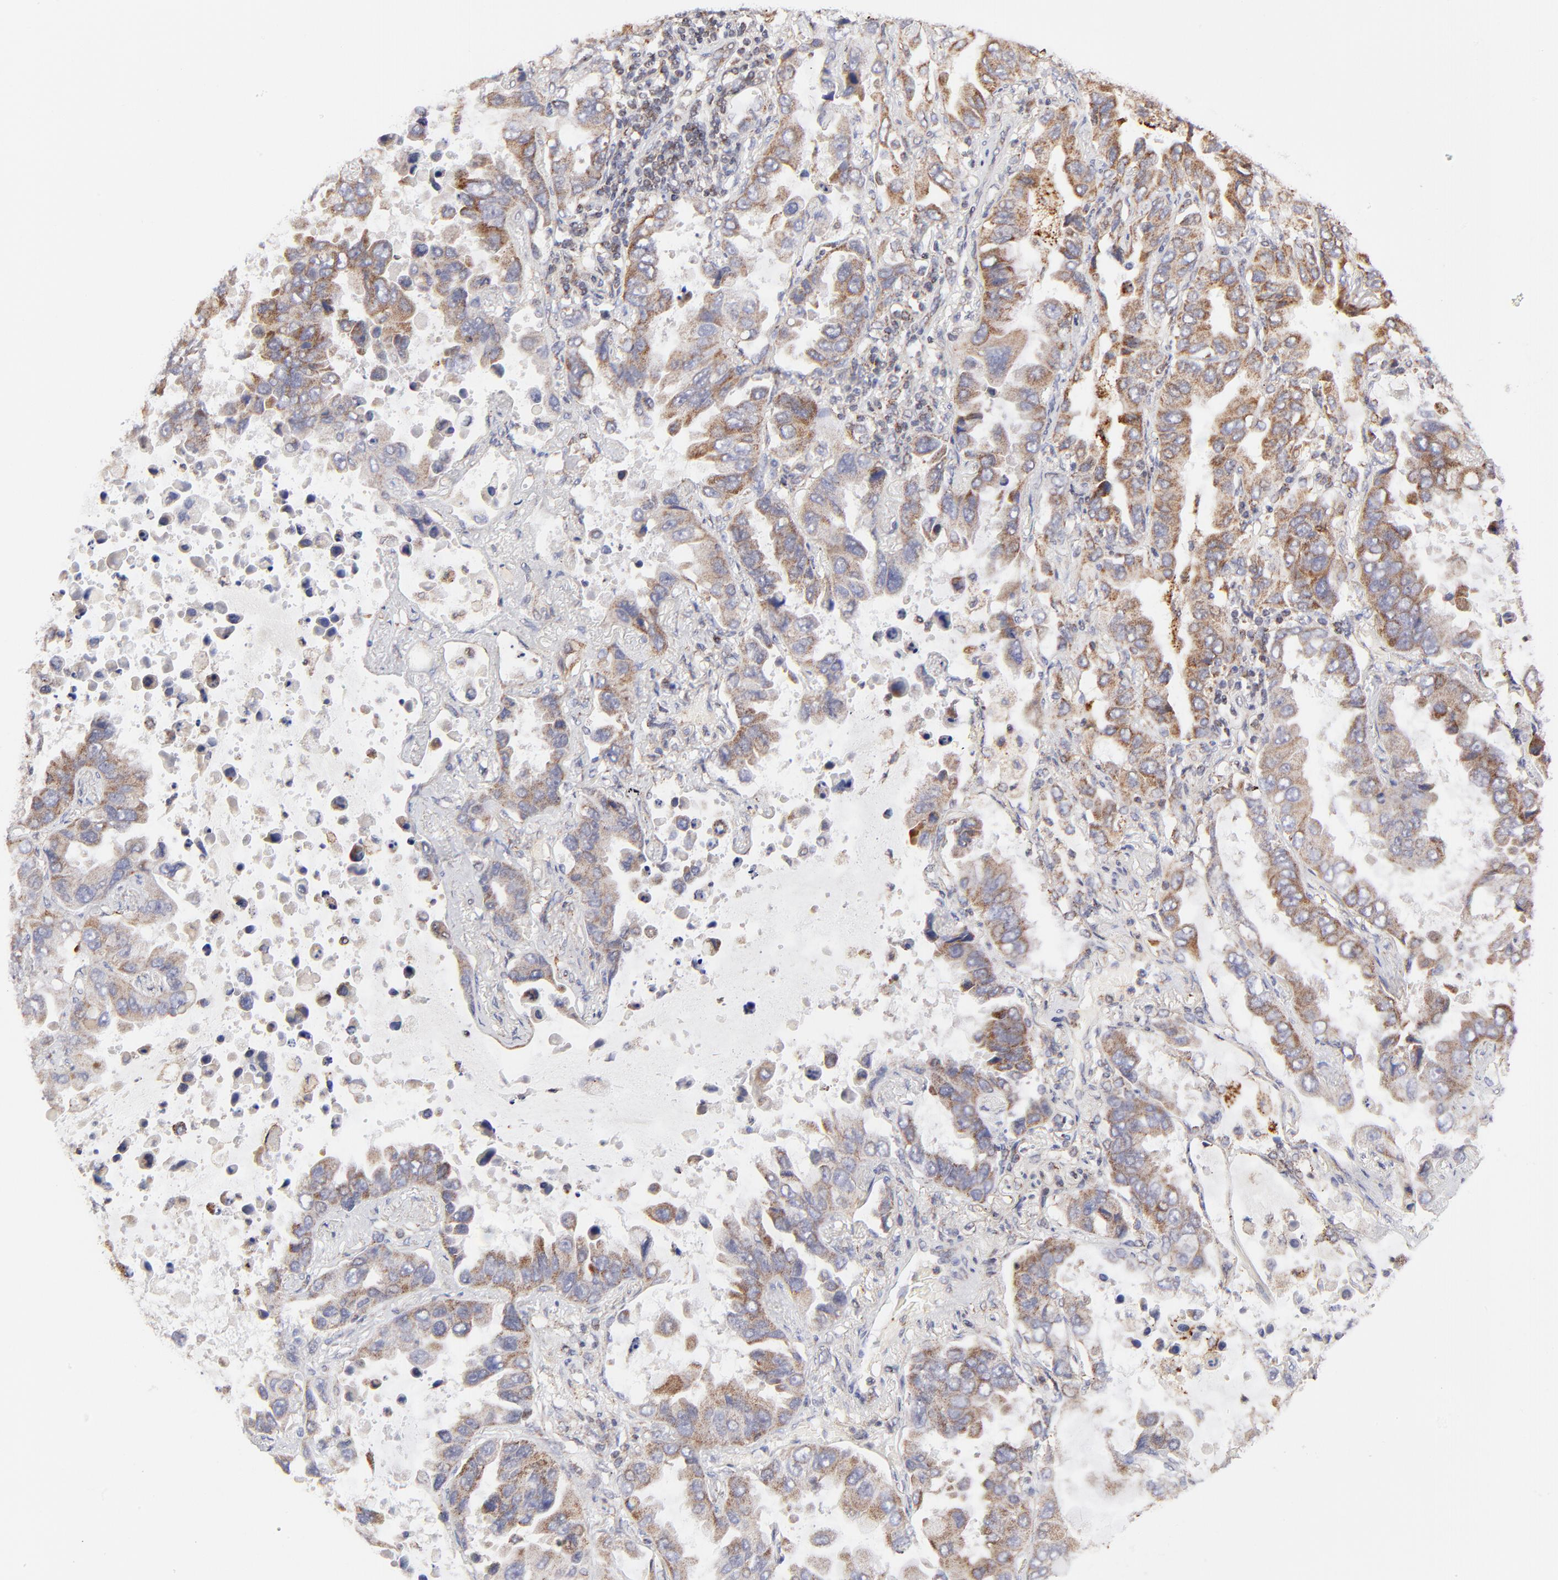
{"staining": {"intensity": "moderate", "quantity": "25%-75%", "location": "cytoplasmic/membranous"}, "tissue": "lung cancer", "cell_type": "Tumor cells", "image_type": "cancer", "snomed": [{"axis": "morphology", "description": "Adenocarcinoma, NOS"}, {"axis": "topography", "description": "Lung"}], "caption": "Protein expression analysis of human lung adenocarcinoma reveals moderate cytoplasmic/membranous expression in approximately 25%-75% of tumor cells.", "gene": "MAP2K7", "patient": {"sex": "male", "age": 64}}